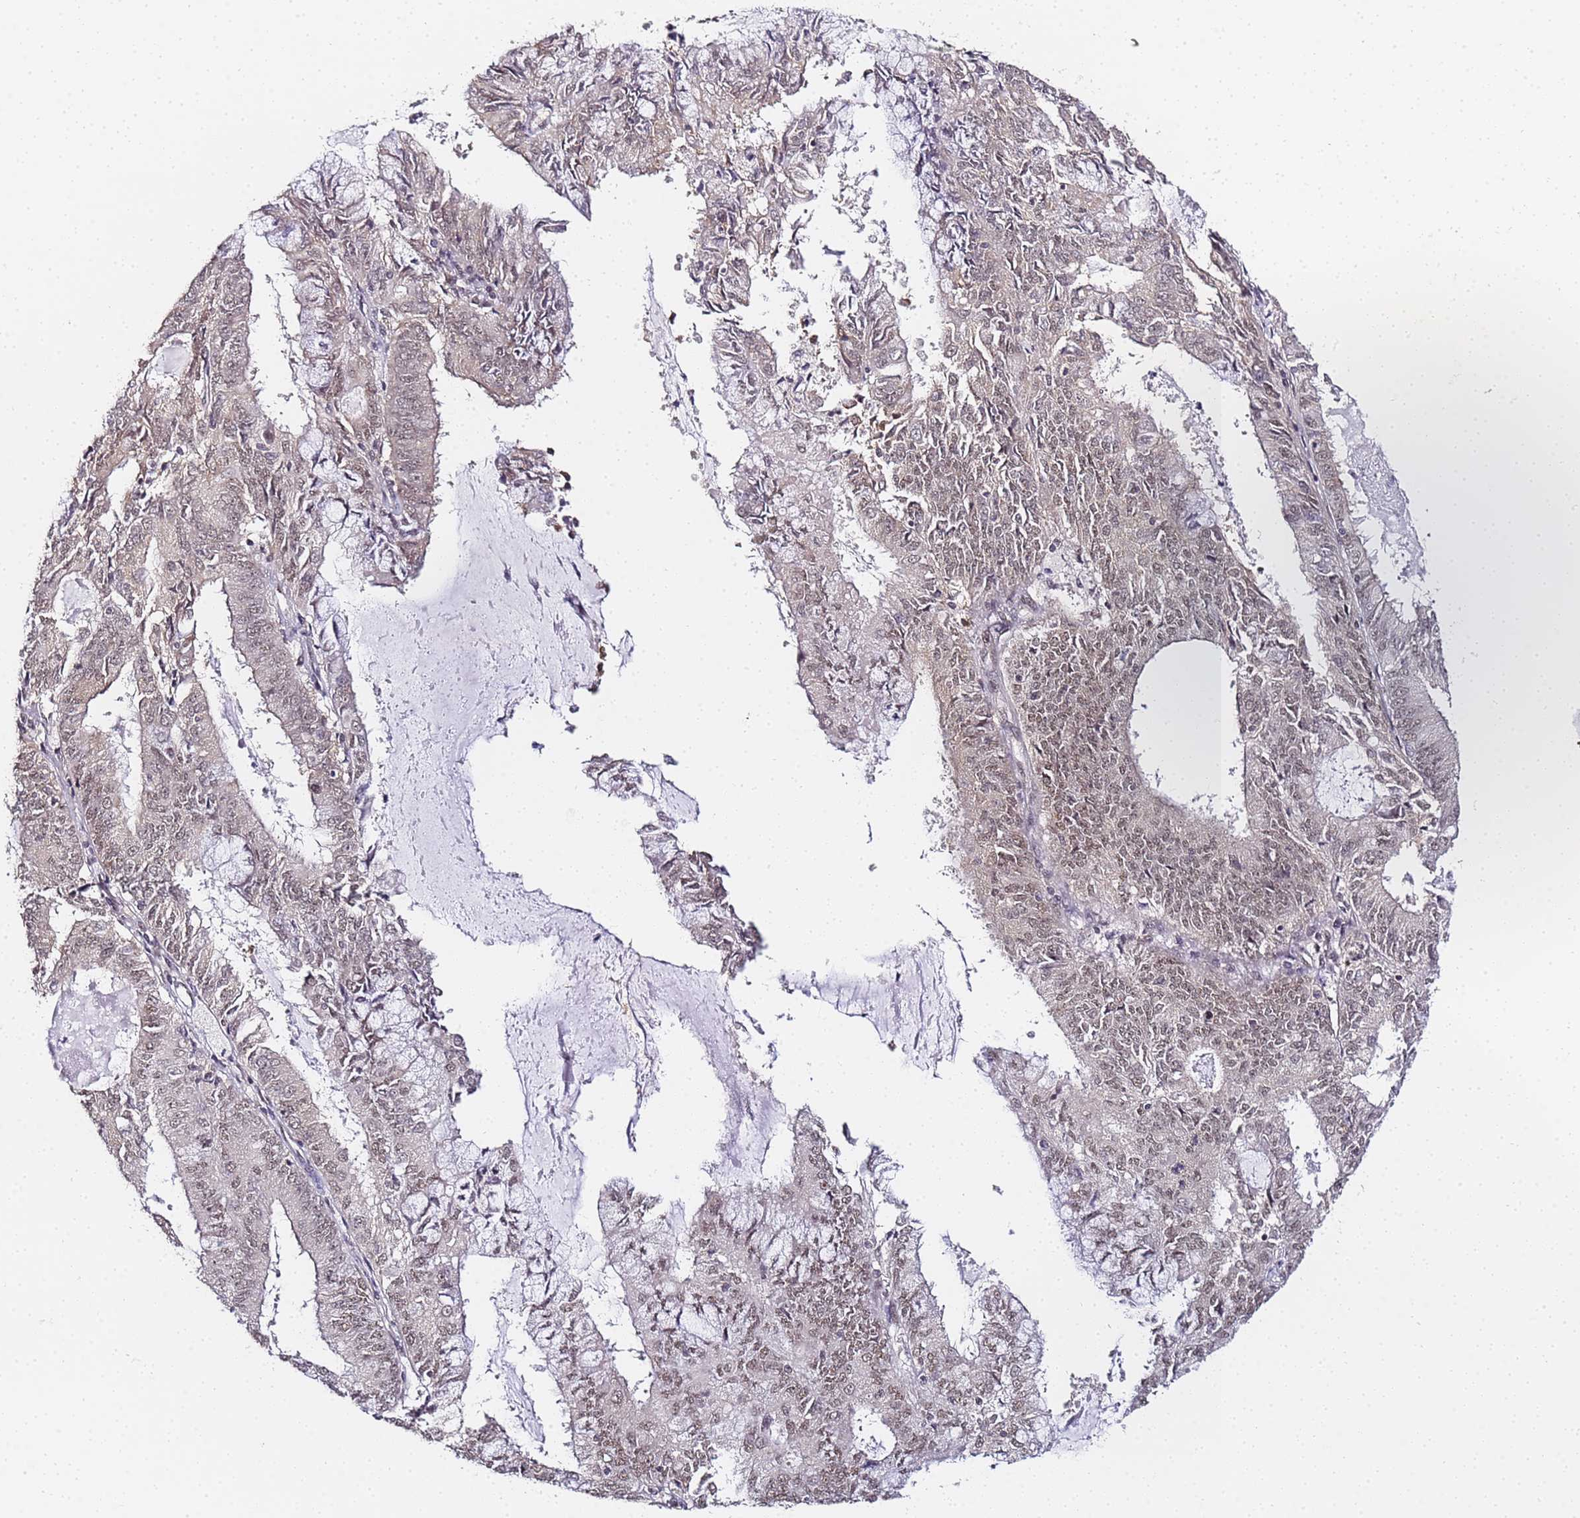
{"staining": {"intensity": "weak", "quantity": "25%-75%", "location": "cytoplasmic/membranous,nuclear"}, "tissue": "endometrial cancer", "cell_type": "Tumor cells", "image_type": "cancer", "snomed": [{"axis": "morphology", "description": "Adenocarcinoma, NOS"}, {"axis": "topography", "description": "Endometrium"}], "caption": "Human endometrial adenocarcinoma stained for a protein (brown) shows weak cytoplasmic/membranous and nuclear positive positivity in approximately 25%-75% of tumor cells.", "gene": "LSM3", "patient": {"sex": "female", "age": 57}}